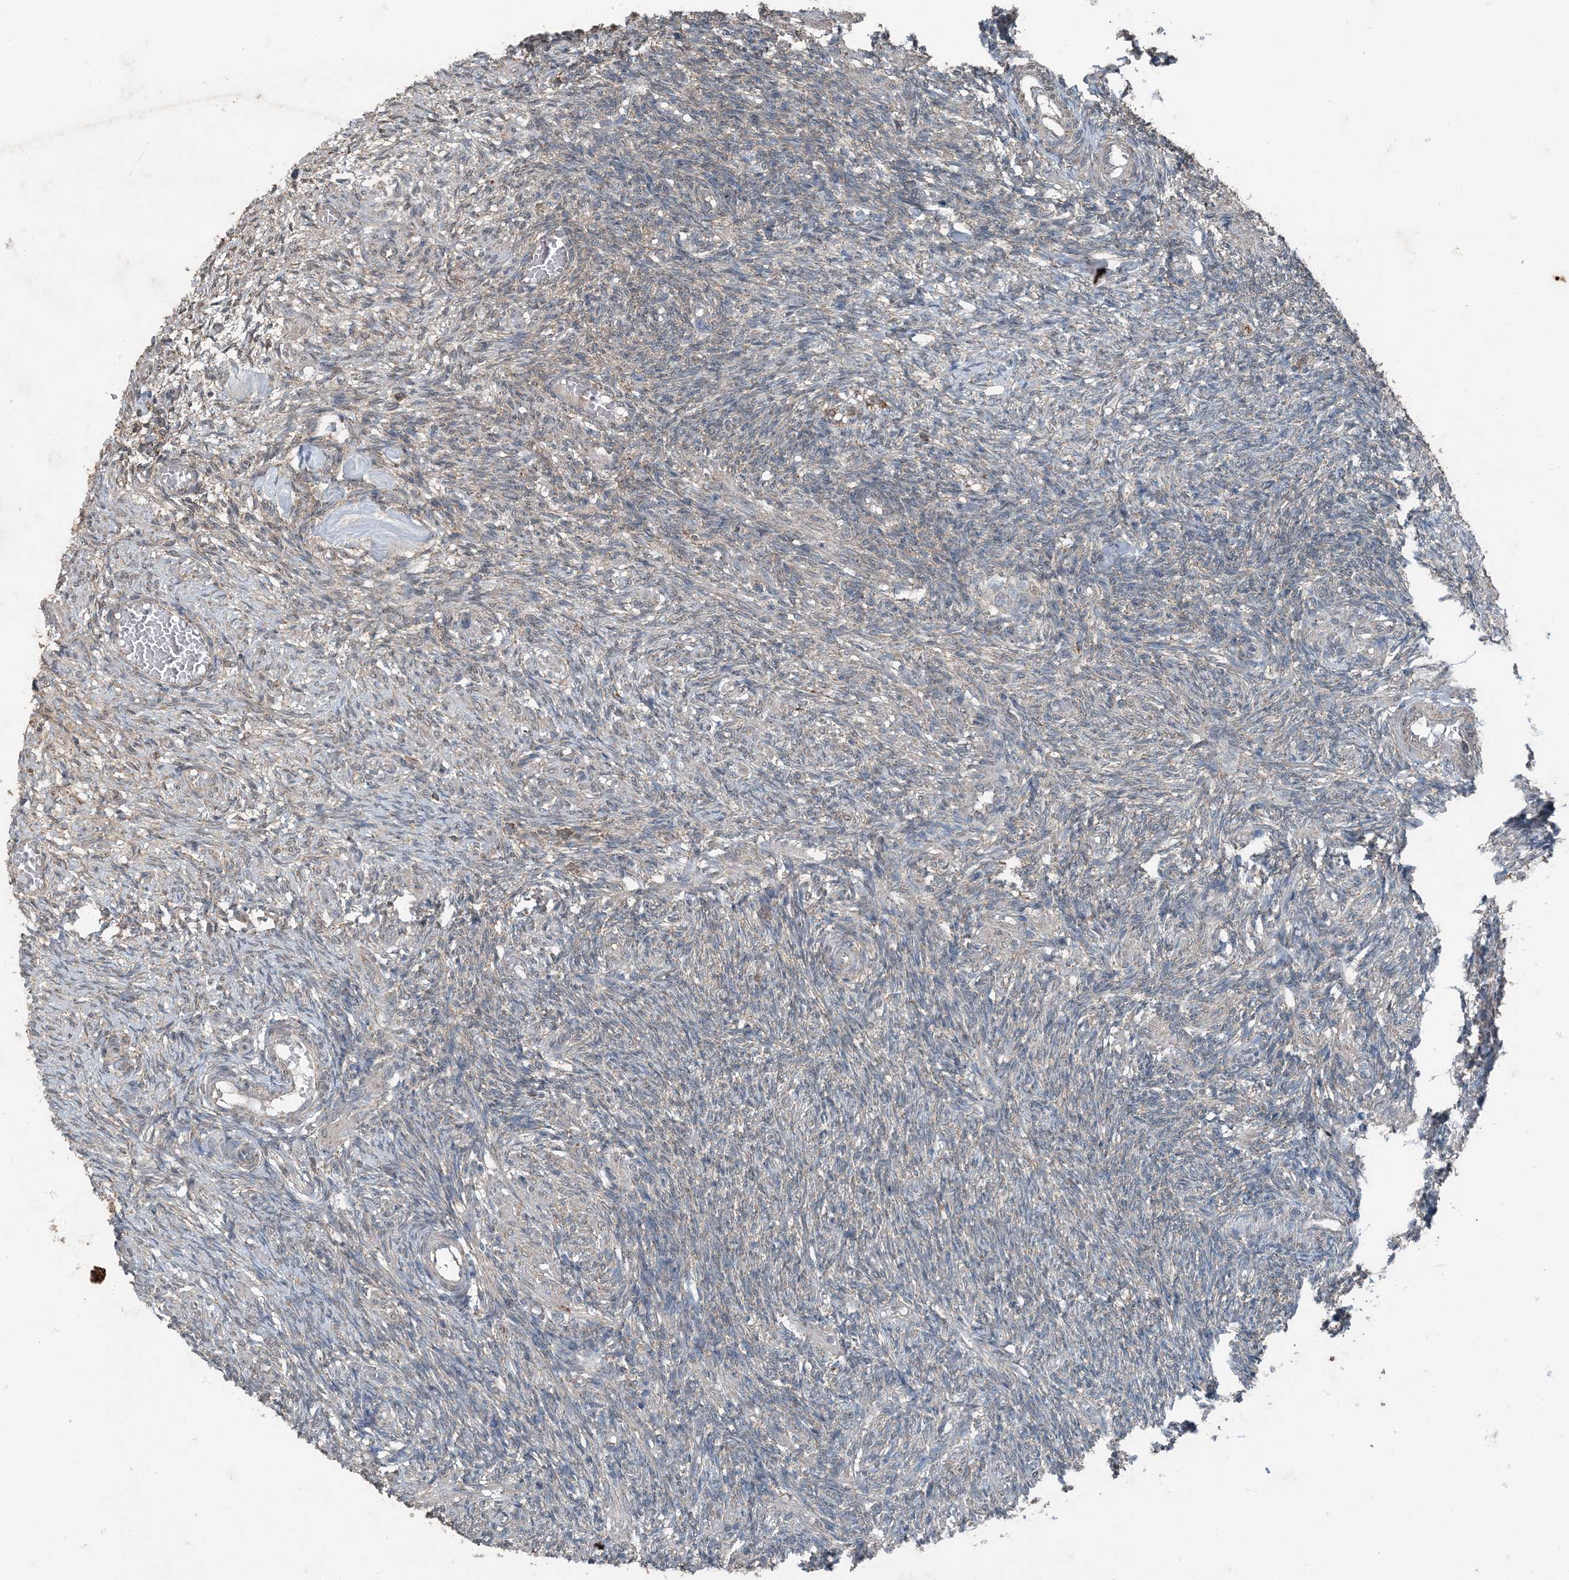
{"staining": {"intensity": "negative", "quantity": "none", "location": "none"}, "tissue": "ovary", "cell_type": "Follicle cells", "image_type": "normal", "snomed": [{"axis": "morphology", "description": "Normal tissue, NOS"}, {"axis": "topography", "description": "Ovary"}], "caption": "The photomicrograph reveals no staining of follicle cells in unremarkable ovary.", "gene": "GNL1", "patient": {"sex": "female", "age": 27}}